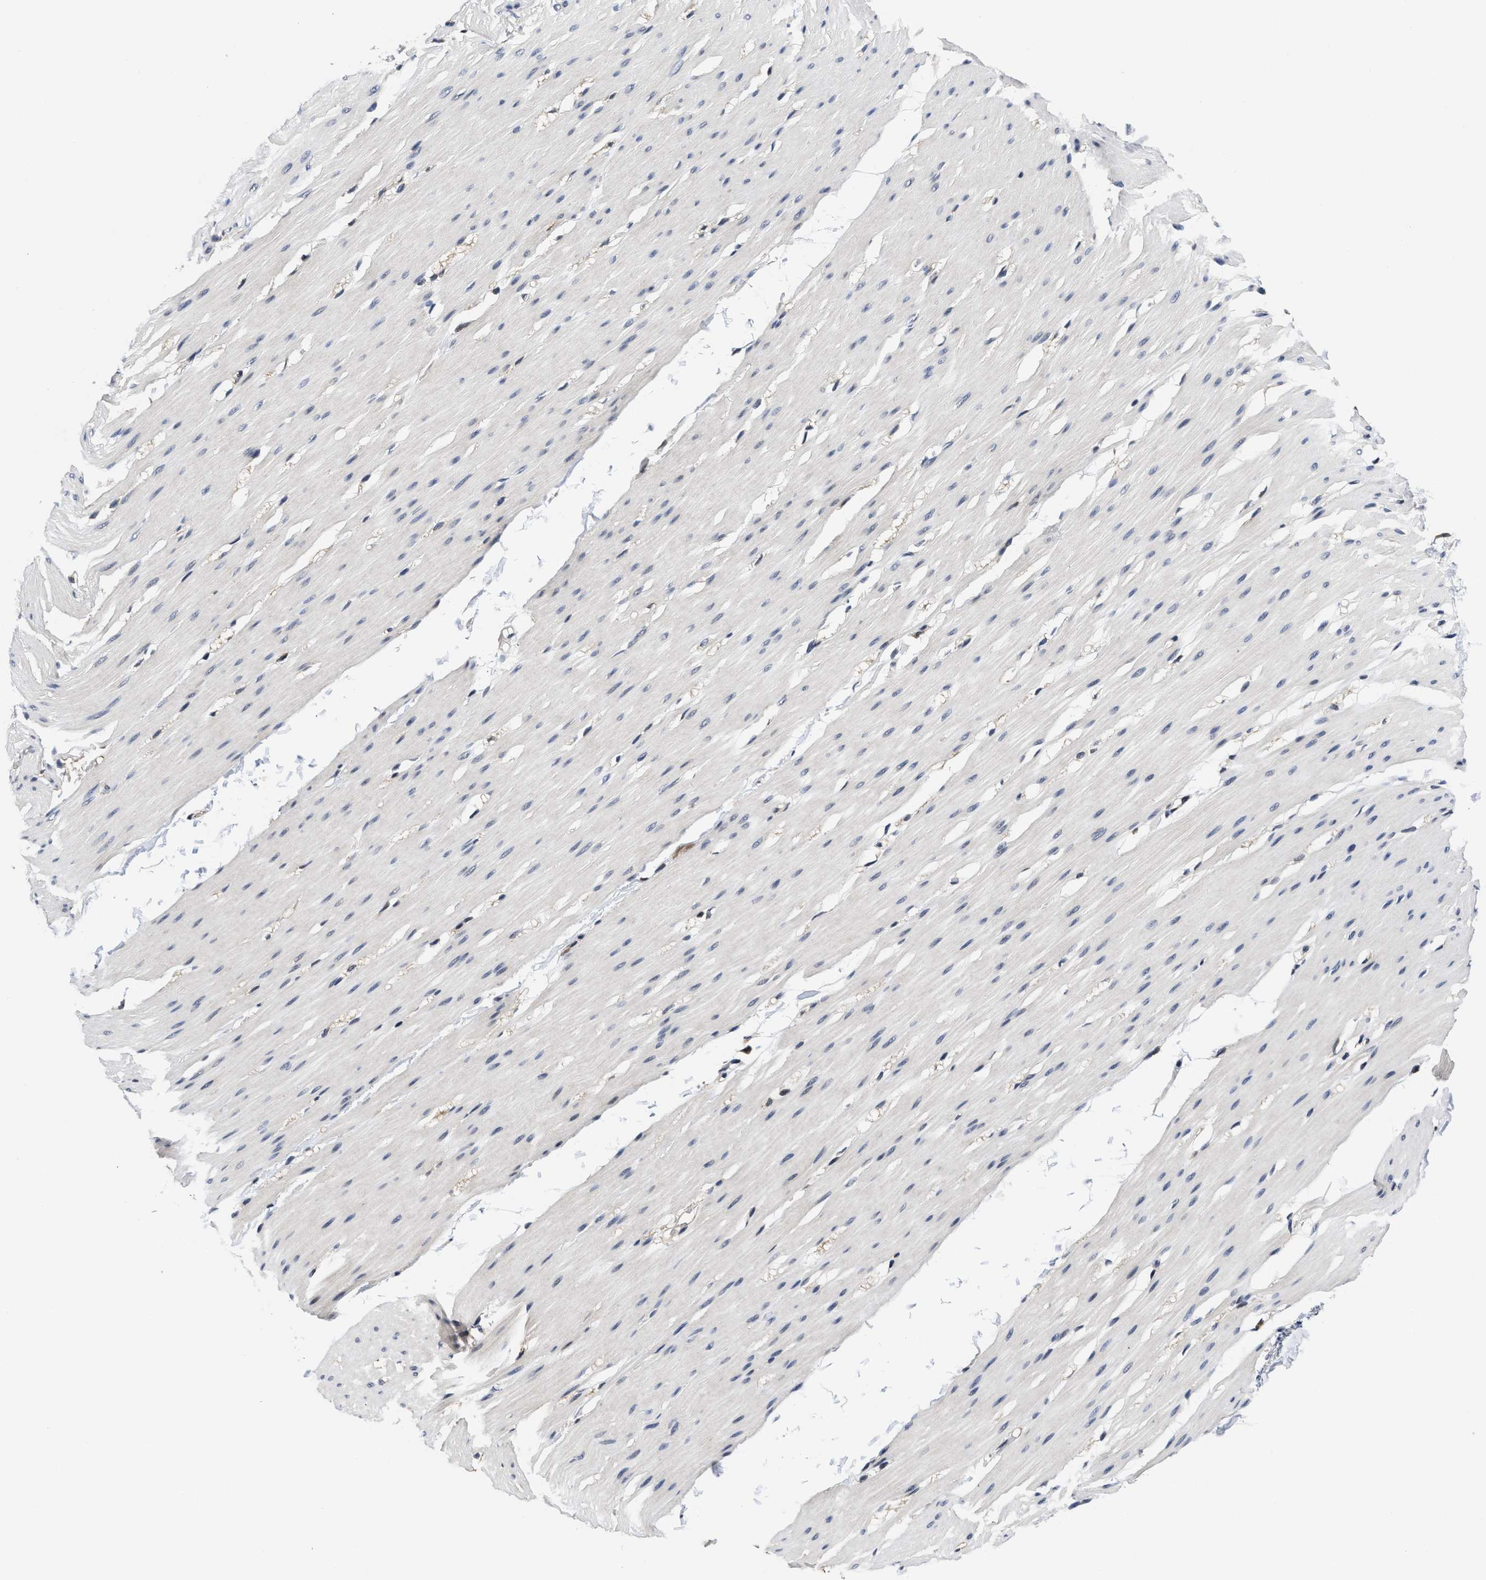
{"staining": {"intensity": "weak", "quantity": "<25%", "location": "cytoplasmic/membranous"}, "tissue": "smooth muscle", "cell_type": "Smooth muscle cells", "image_type": "normal", "snomed": [{"axis": "morphology", "description": "Normal tissue, NOS"}, {"axis": "topography", "description": "Smooth muscle"}, {"axis": "topography", "description": "Colon"}], "caption": "Protein analysis of normal smooth muscle shows no significant staining in smooth muscle cells. Nuclei are stained in blue.", "gene": "MCOLN2", "patient": {"sex": "male", "age": 67}}